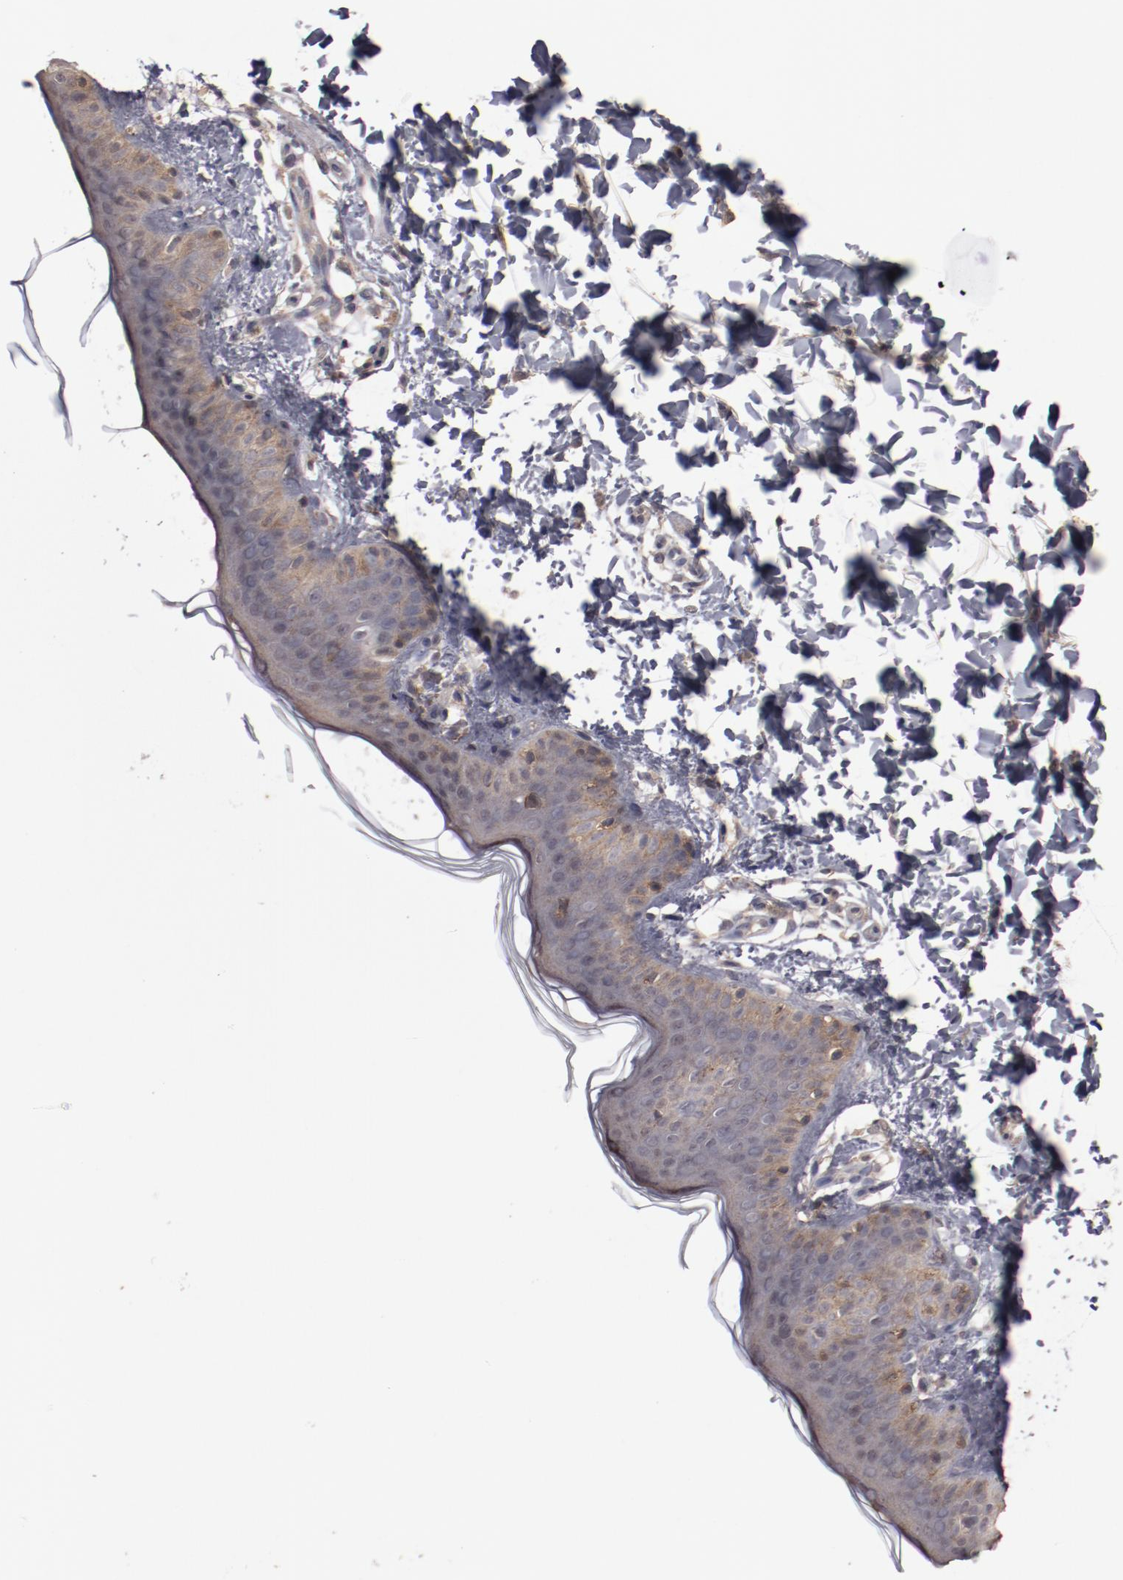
{"staining": {"intensity": "negative", "quantity": "none", "location": "none"}, "tissue": "skin", "cell_type": "Fibroblasts", "image_type": "normal", "snomed": [{"axis": "morphology", "description": "Normal tissue, NOS"}, {"axis": "topography", "description": "Skin"}], "caption": "DAB immunohistochemical staining of normal skin shows no significant expression in fibroblasts. (DAB IHC, high magnification).", "gene": "LRRC75B", "patient": {"sex": "female", "age": 4}}